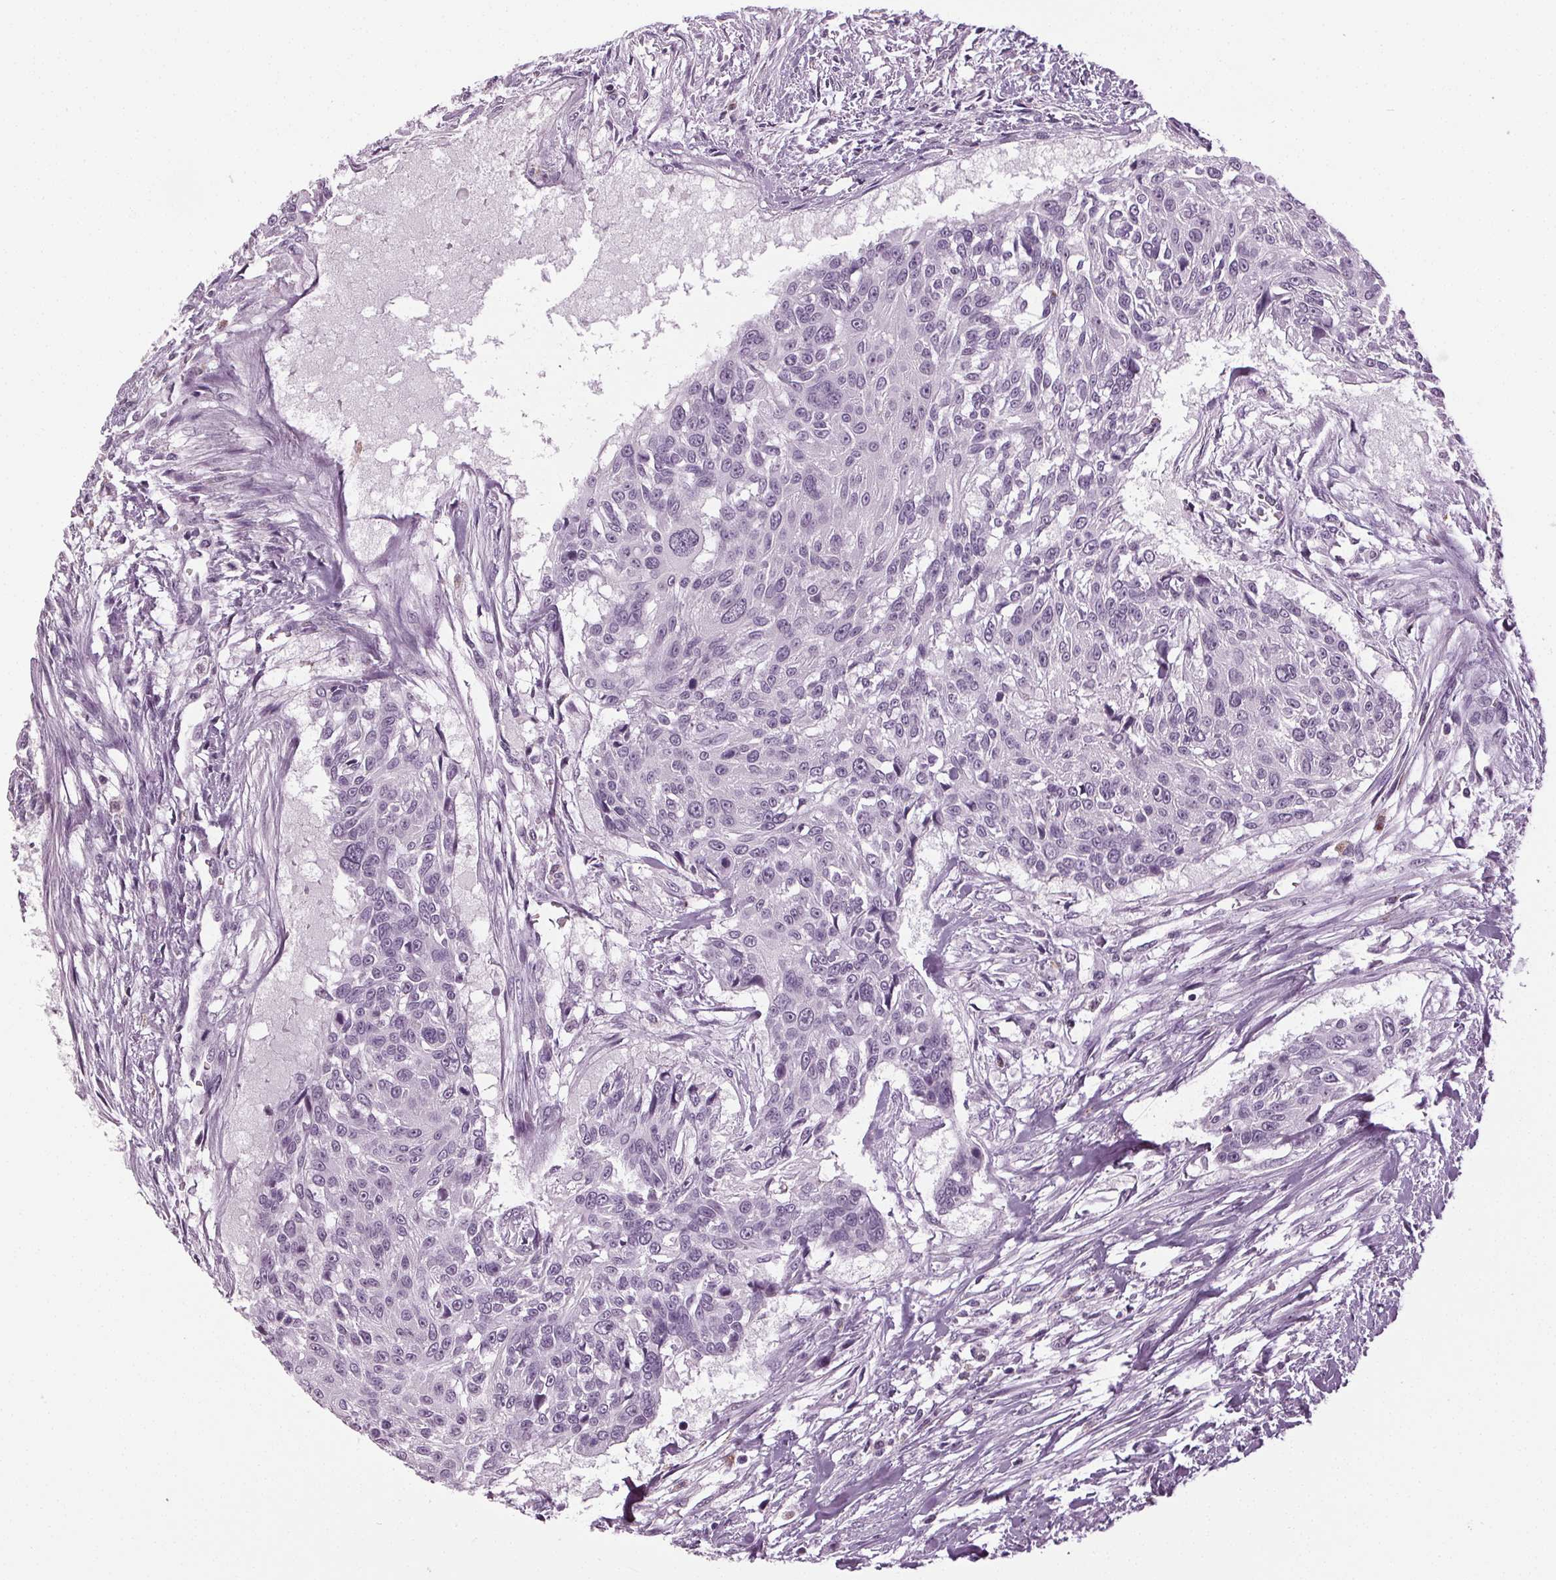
{"staining": {"intensity": "negative", "quantity": "none", "location": "none"}, "tissue": "urothelial cancer", "cell_type": "Tumor cells", "image_type": "cancer", "snomed": [{"axis": "morphology", "description": "Urothelial carcinoma, NOS"}, {"axis": "topography", "description": "Urinary bladder"}], "caption": "Human transitional cell carcinoma stained for a protein using immunohistochemistry exhibits no expression in tumor cells.", "gene": "DNAH12", "patient": {"sex": "male", "age": 55}}